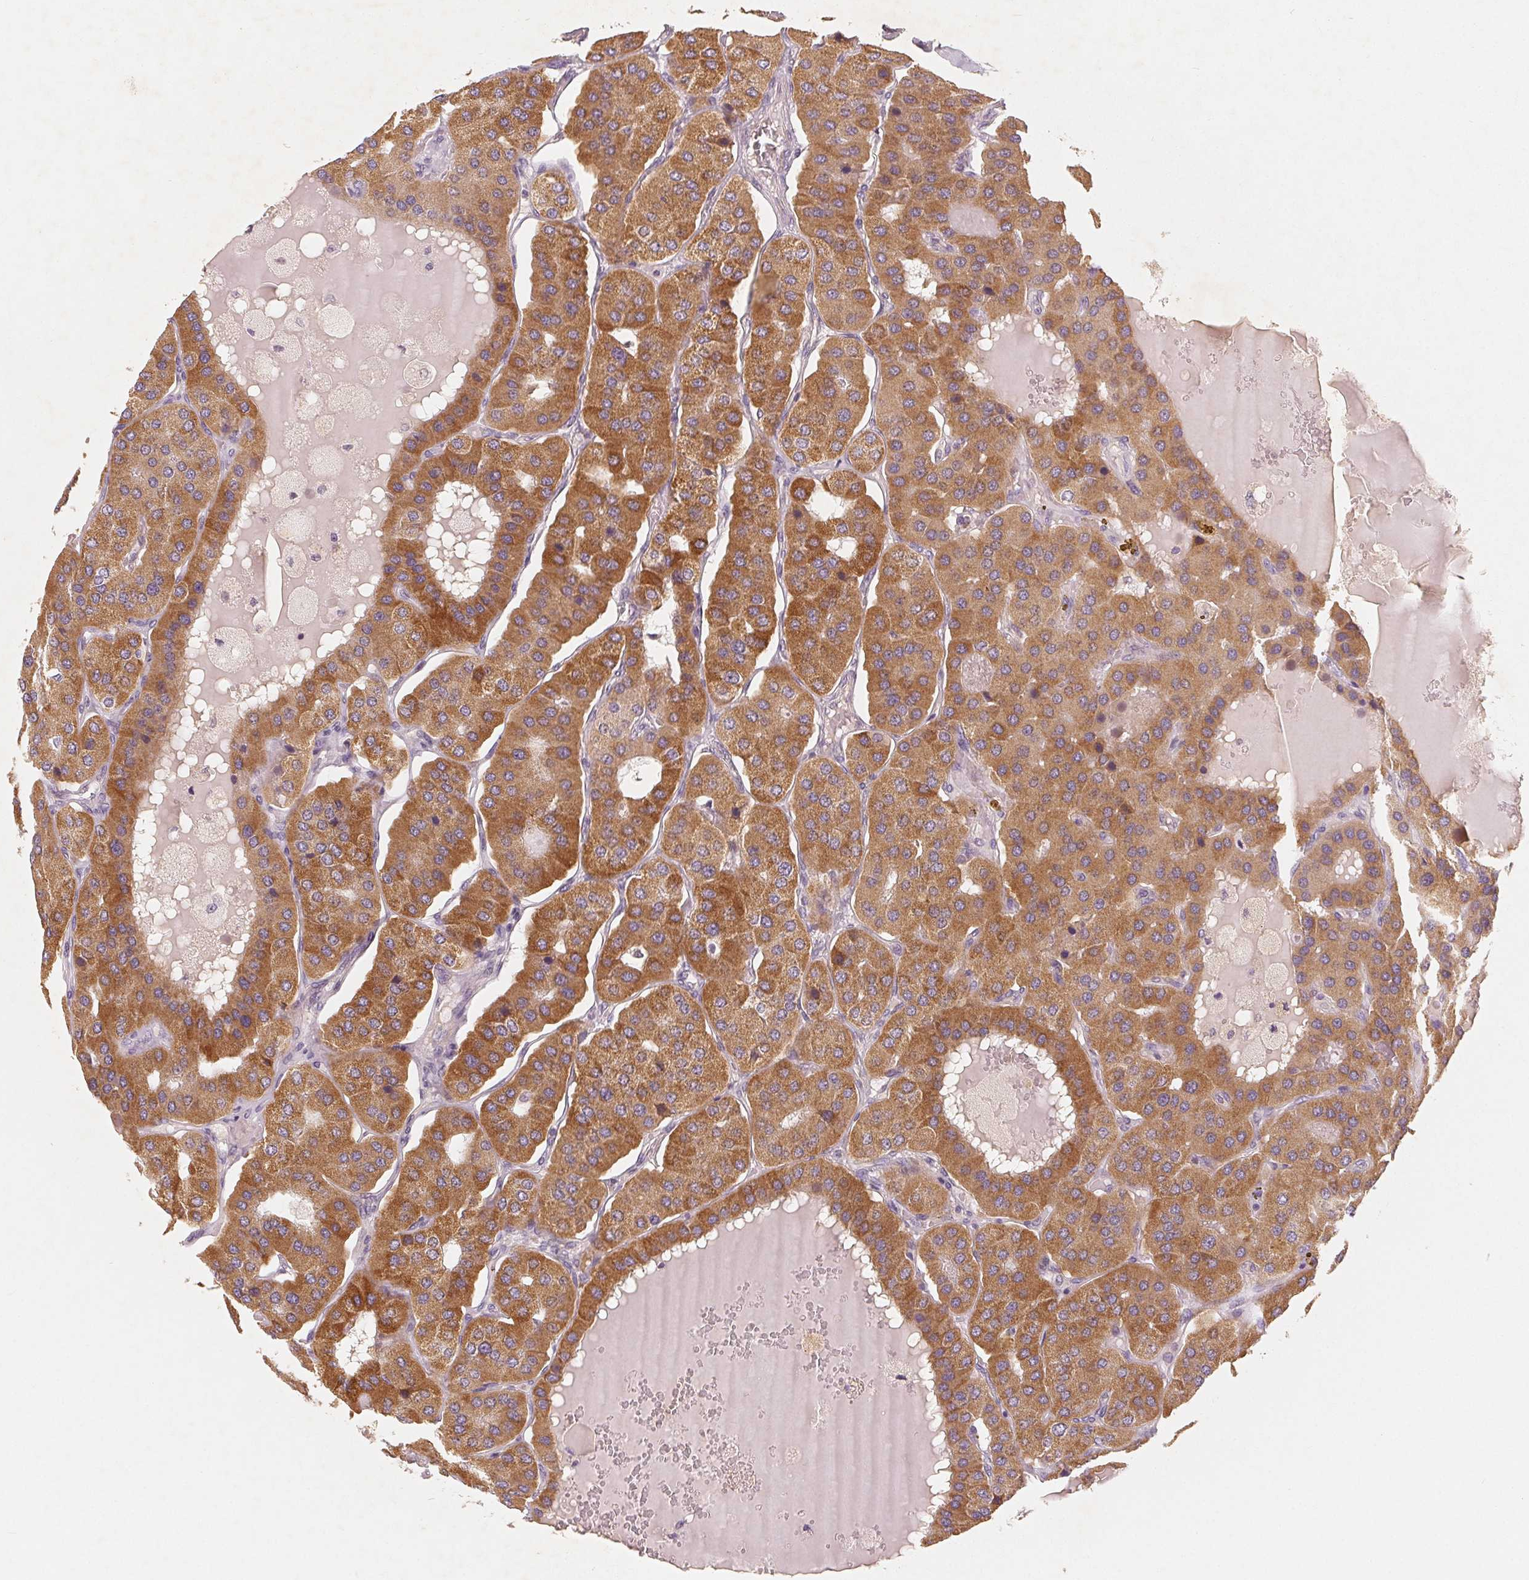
{"staining": {"intensity": "moderate", "quantity": ">75%", "location": "cytoplasmic/membranous"}, "tissue": "parathyroid gland", "cell_type": "Glandular cells", "image_type": "normal", "snomed": [{"axis": "morphology", "description": "Normal tissue, NOS"}, {"axis": "morphology", "description": "Adenoma, NOS"}, {"axis": "topography", "description": "Parathyroid gland"}], "caption": "DAB immunohistochemical staining of normal human parathyroid gland shows moderate cytoplasmic/membranous protein positivity in approximately >75% of glandular cells. Immunohistochemistry stains the protein in brown and the nuclei are stained blue.", "gene": "GHITM", "patient": {"sex": "female", "age": 86}}